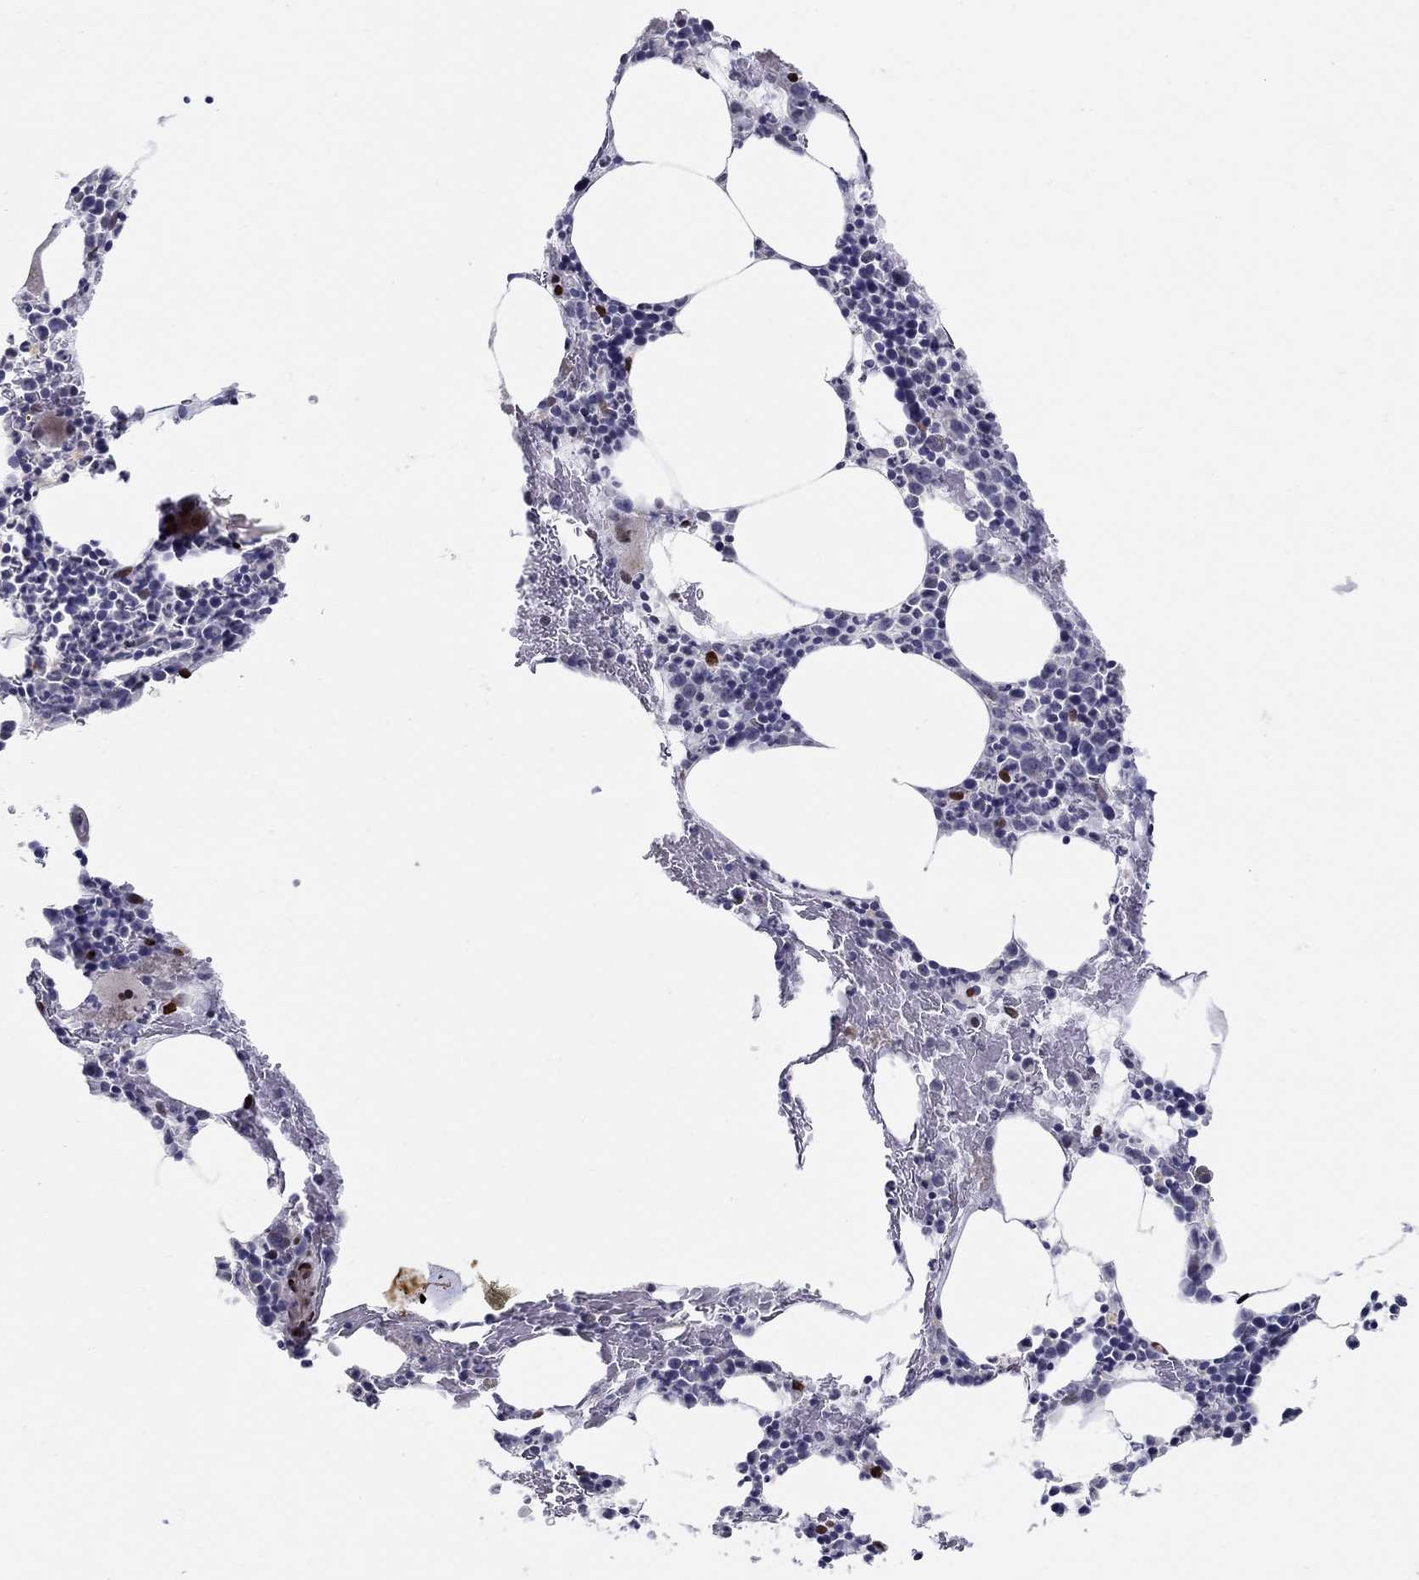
{"staining": {"intensity": "strong", "quantity": "<25%", "location": "nuclear"}, "tissue": "bone marrow", "cell_type": "Hematopoietic cells", "image_type": "normal", "snomed": [{"axis": "morphology", "description": "Normal tissue, NOS"}, {"axis": "topography", "description": "Bone marrow"}], "caption": "High-magnification brightfield microscopy of normal bone marrow stained with DAB (brown) and counterstained with hematoxylin (blue). hematopoietic cells exhibit strong nuclear positivity is present in approximately<25% of cells.", "gene": "RAPGEF5", "patient": {"sex": "male", "age": 83}}